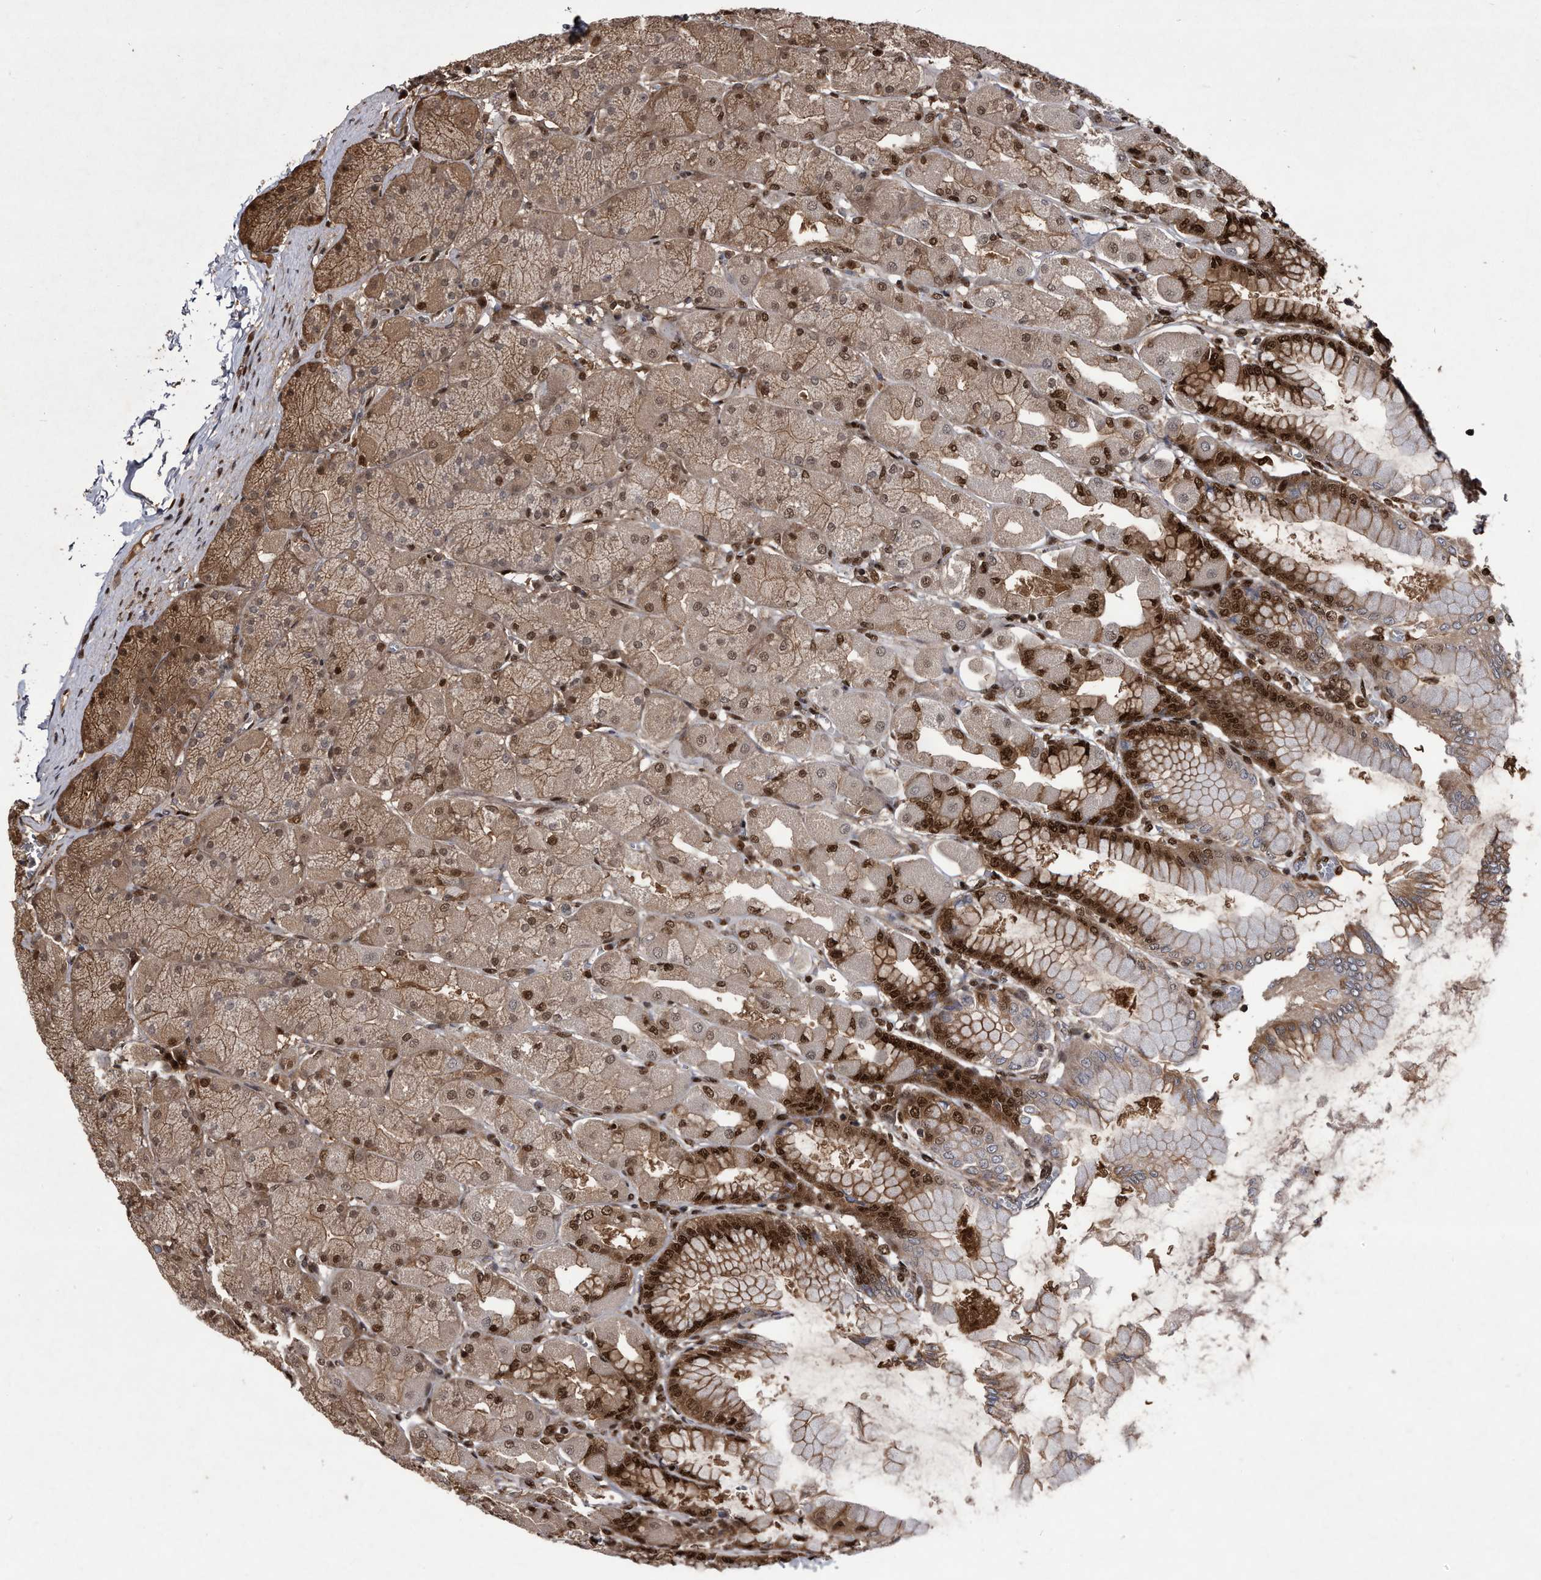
{"staining": {"intensity": "strong", "quantity": ">75%", "location": "cytoplasmic/membranous,nuclear"}, "tissue": "stomach", "cell_type": "Glandular cells", "image_type": "normal", "snomed": [{"axis": "morphology", "description": "Normal tissue, NOS"}, {"axis": "topography", "description": "Stomach, upper"}], "caption": "Human stomach stained for a protein (brown) displays strong cytoplasmic/membranous,nuclear positive expression in about >75% of glandular cells.", "gene": "RAD23B", "patient": {"sex": "female", "age": 56}}